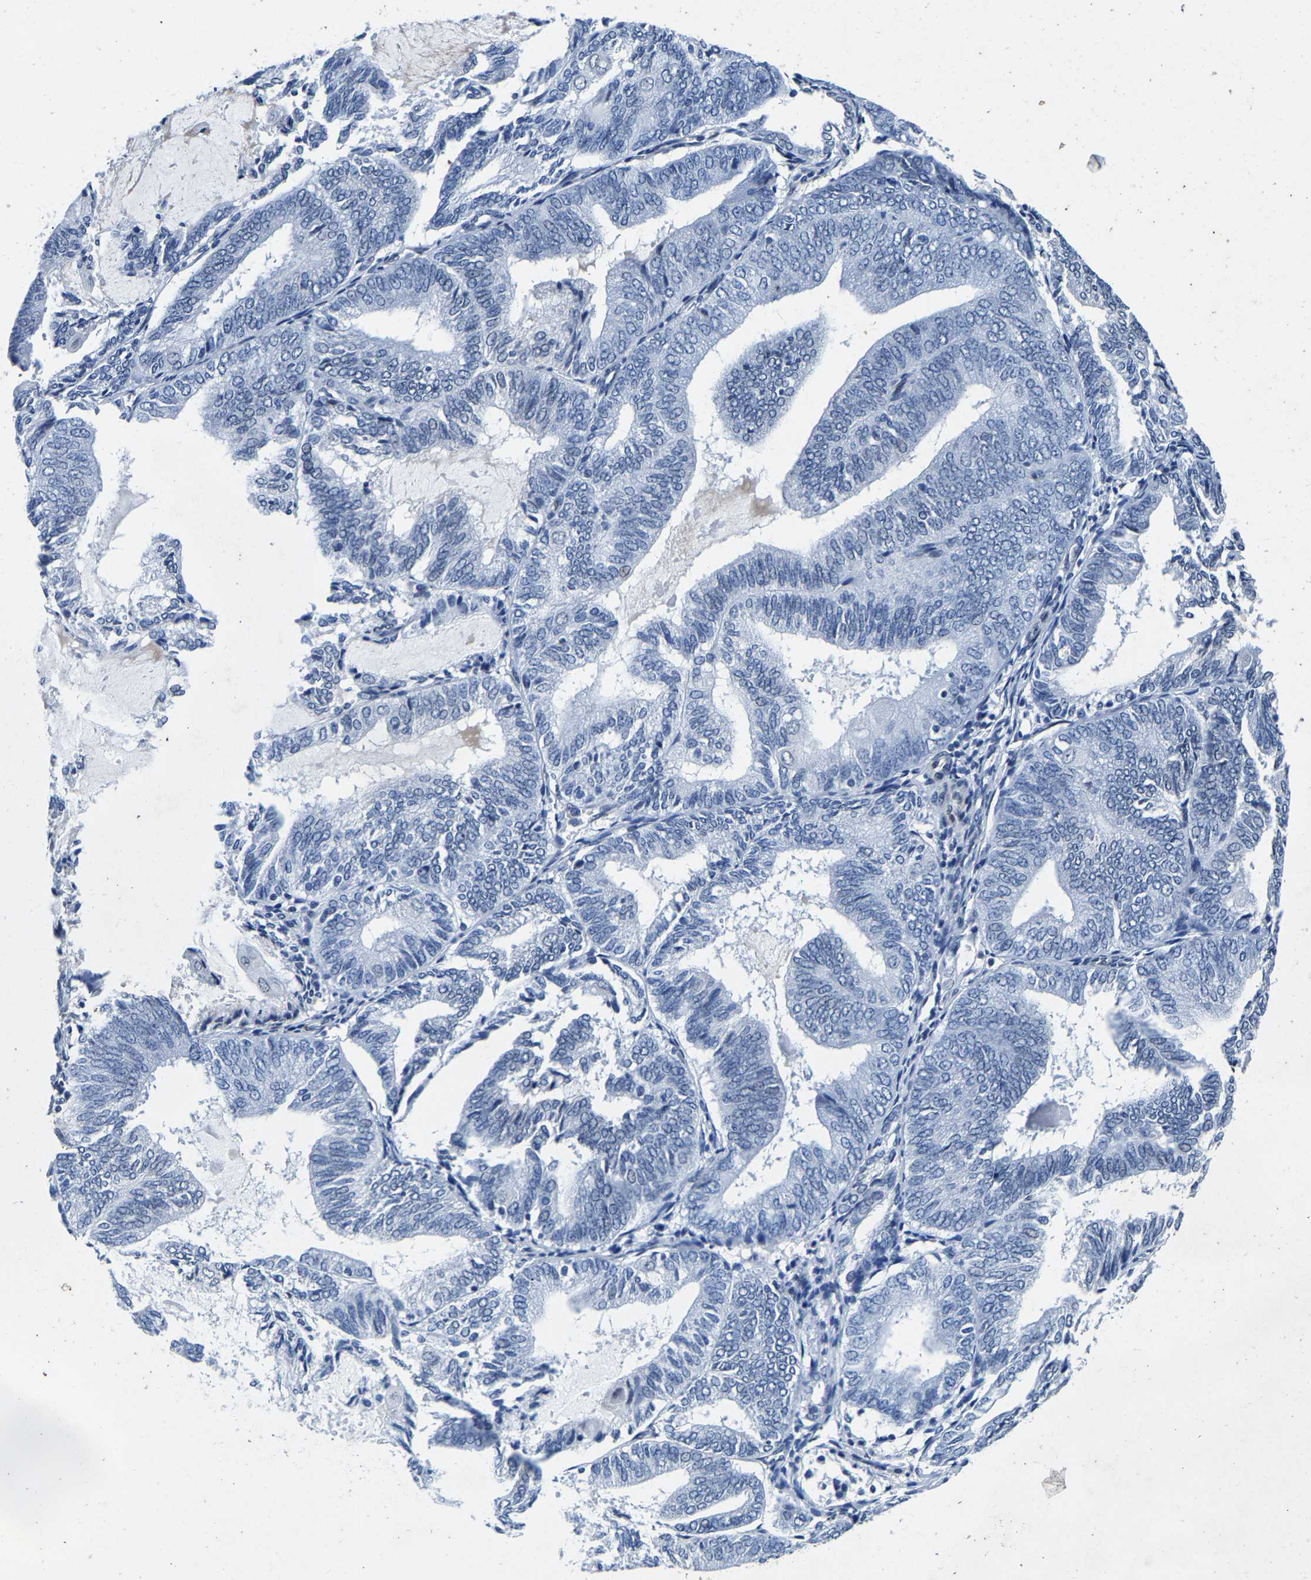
{"staining": {"intensity": "negative", "quantity": "none", "location": "none"}, "tissue": "endometrial cancer", "cell_type": "Tumor cells", "image_type": "cancer", "snomed": [{"axis": "morphology", "description": "Adenocarcinoma, NOS"}, {"axis": "topography", "description": "Endometrium"}], "caption": "The immunohistochemistry (IHC) micrograph has no significant expression in tumor cells of endometrial cancer tissue.", "gene": "UBN2", "patient": {"sex": "female", "age": 81}}